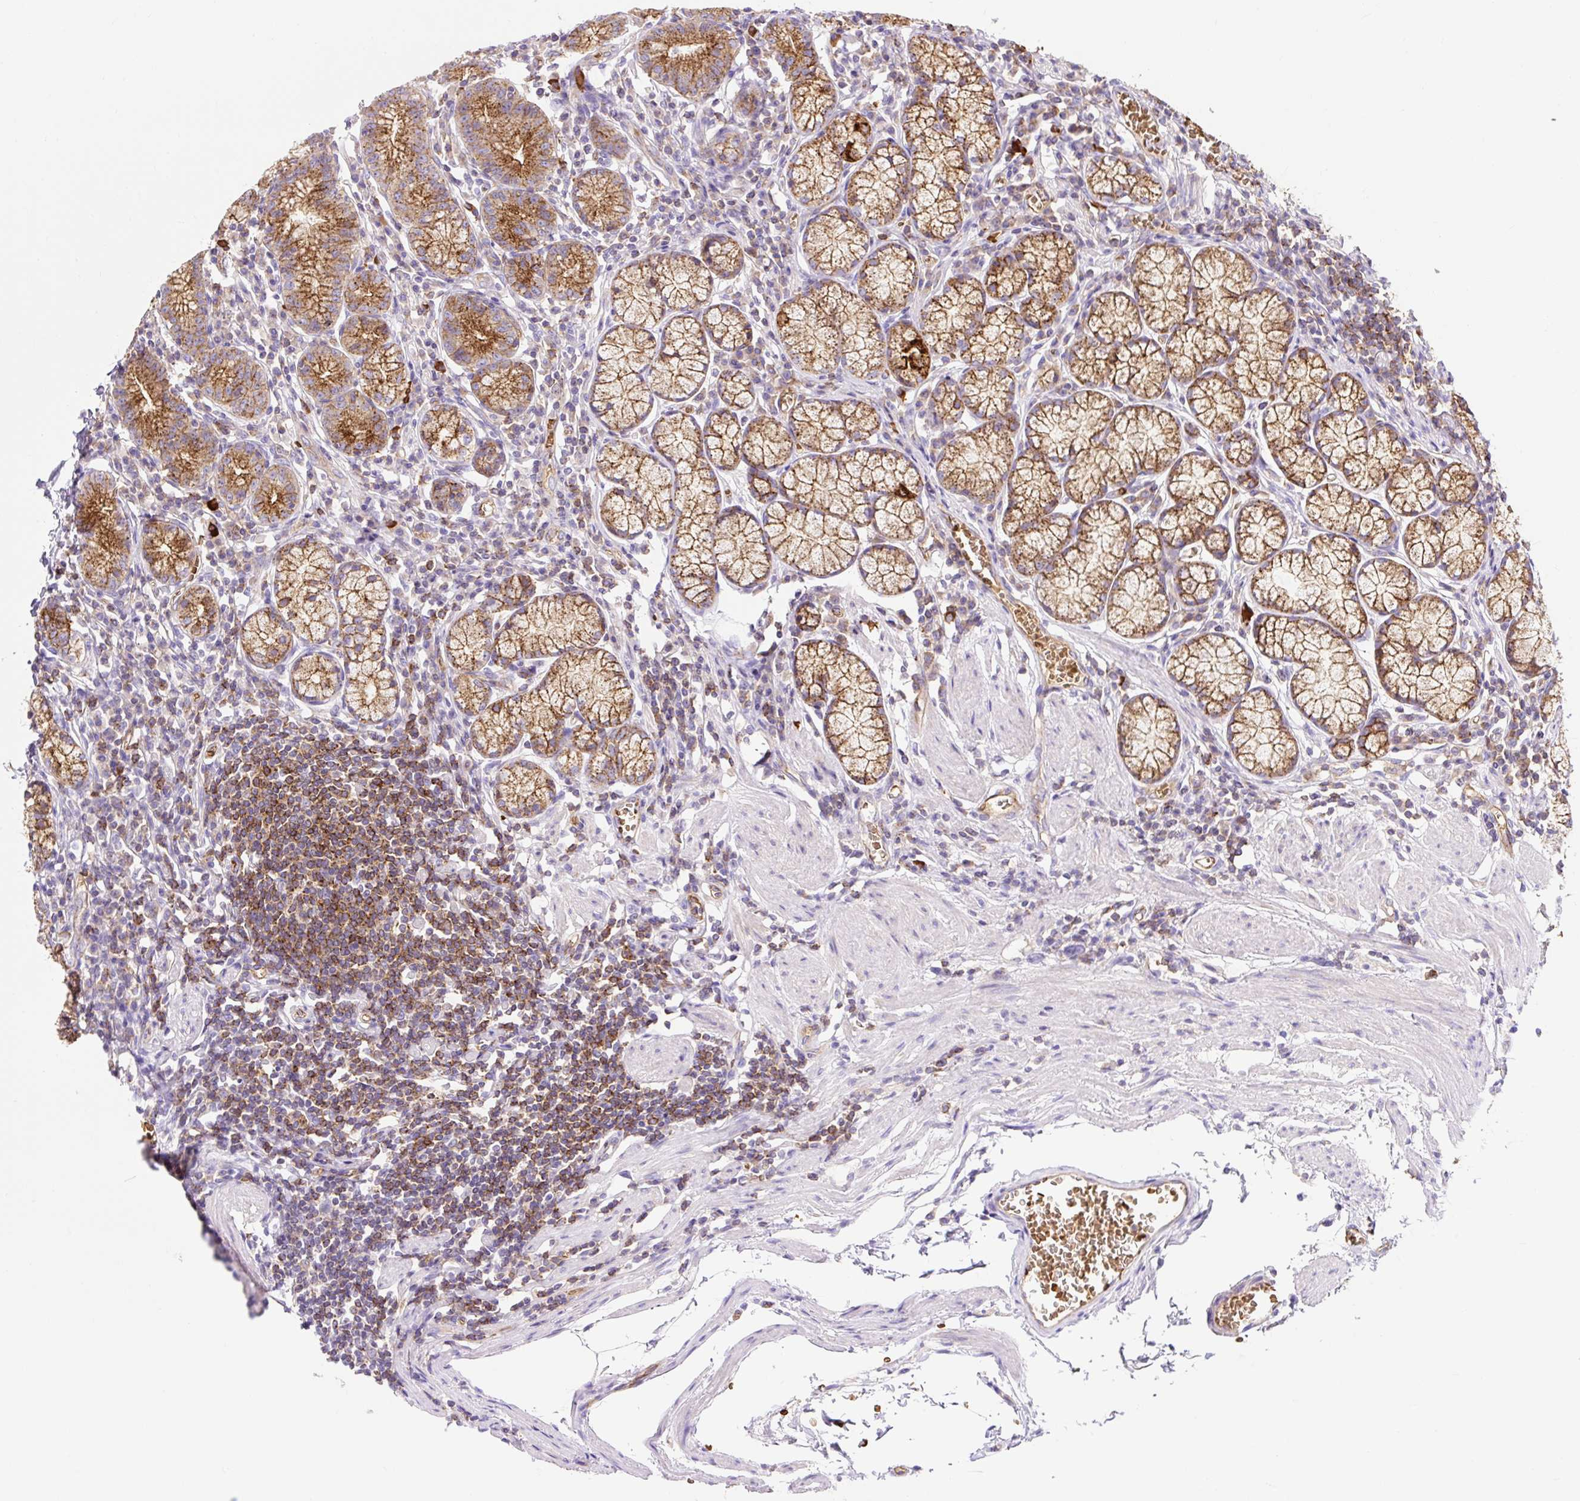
{"staining": {"intensity": "strong", "quantity": ">75%", "location": "cytoplasmic/membranous"}, "tissue": "stomach", "cell_type": "Glandular cells", "image_type": "normal", "snomed": [{"axis": "morphology", "description": "Normal tissue, NOS"}, {"axis": "topography", "description": "Stomach"}], "caption": "Immunohistochemical staining of normal human stomach reveals >75% levels of strong cytoplasmic/membranous protein staining in approximately >75% of glandular cells. (IHC, brightfield microscopy, high magnification).", "gene": "HIP1R", "patient": {"sex": "male", "age": 55}}